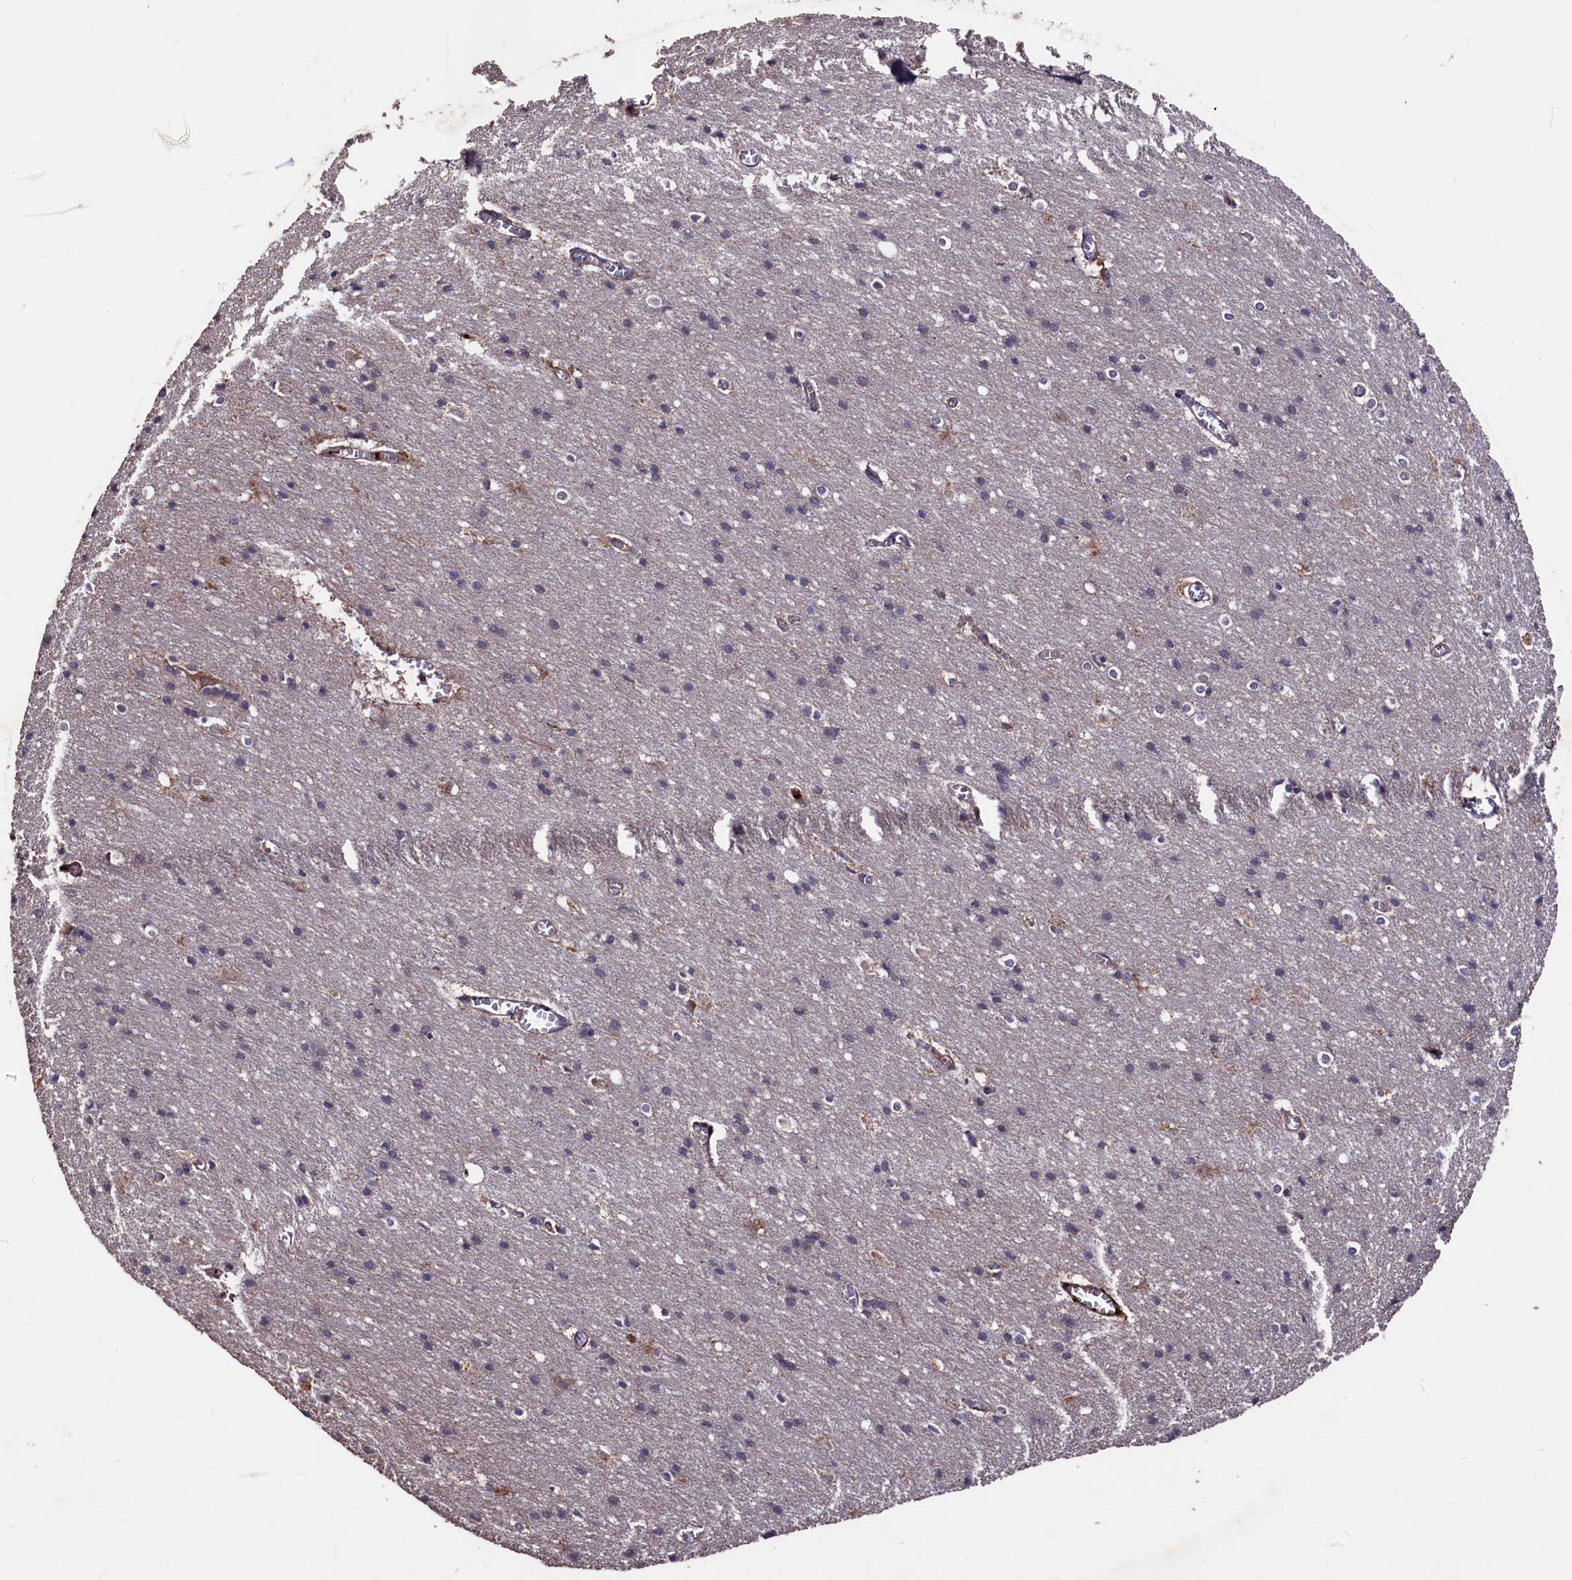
{"staining": {"intensity": "negative", "quantity": "none", "location": "none"}, "tissue": "cerebral cortex", "cell_type": "Endothelial cells", "image_type": "normal", "snomed": [{"axis": "morphology", "description": "Normal tissue, NOS"}, {"axis": "topography", "description": "Cerebral cortex"}], "caption": "Histopathology image shows no significant protein expression in endothelial cells of unremarkable cerebral cortex.", "gene": "MYO1H", "patient": {"sex": "male", "age": 54}}